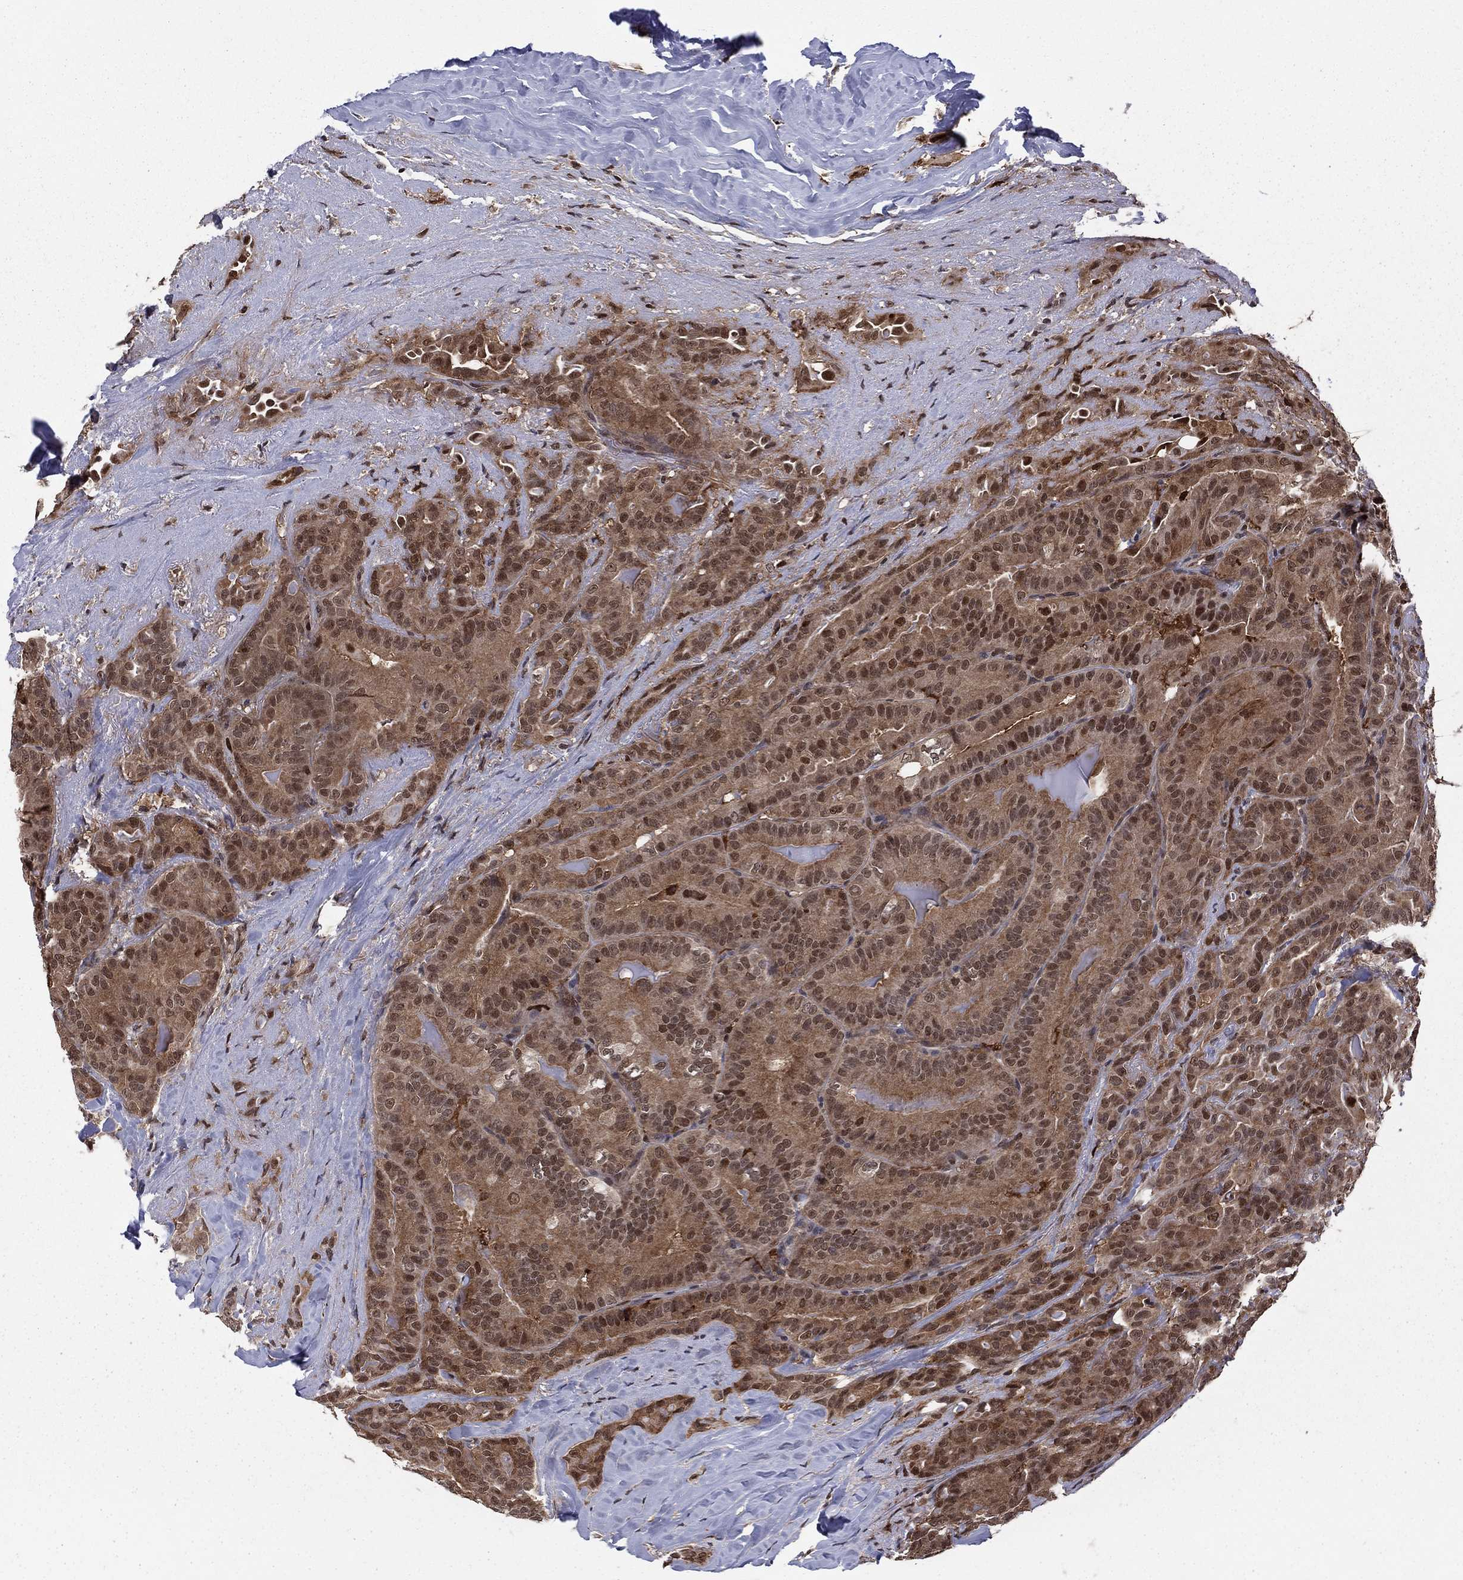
{"staining": {"intensity": "moderate", "quantity": "25%-75%", "location": "cytoplasmic/membranous,nuclear"}, "tissue": "thyroid cancer", "cell_type": "Tumor cells", "image_type": "cancer", "snomed": [{"axis": "morphology", "description": "Papillary adenocarcinoma, NOS"}, {"axis": "topography", "description": "Thyroid gland"}], "caption": "Moderate cytoplasmic/membranous and nuclear staining for a protein is appreciated in about 25%-75% of tumor cells of thyroid cancer (papillary adenocarcinoma) using IHC.", "gene": "PSMD2", "patient": {"sex": "male", "age": 61}}